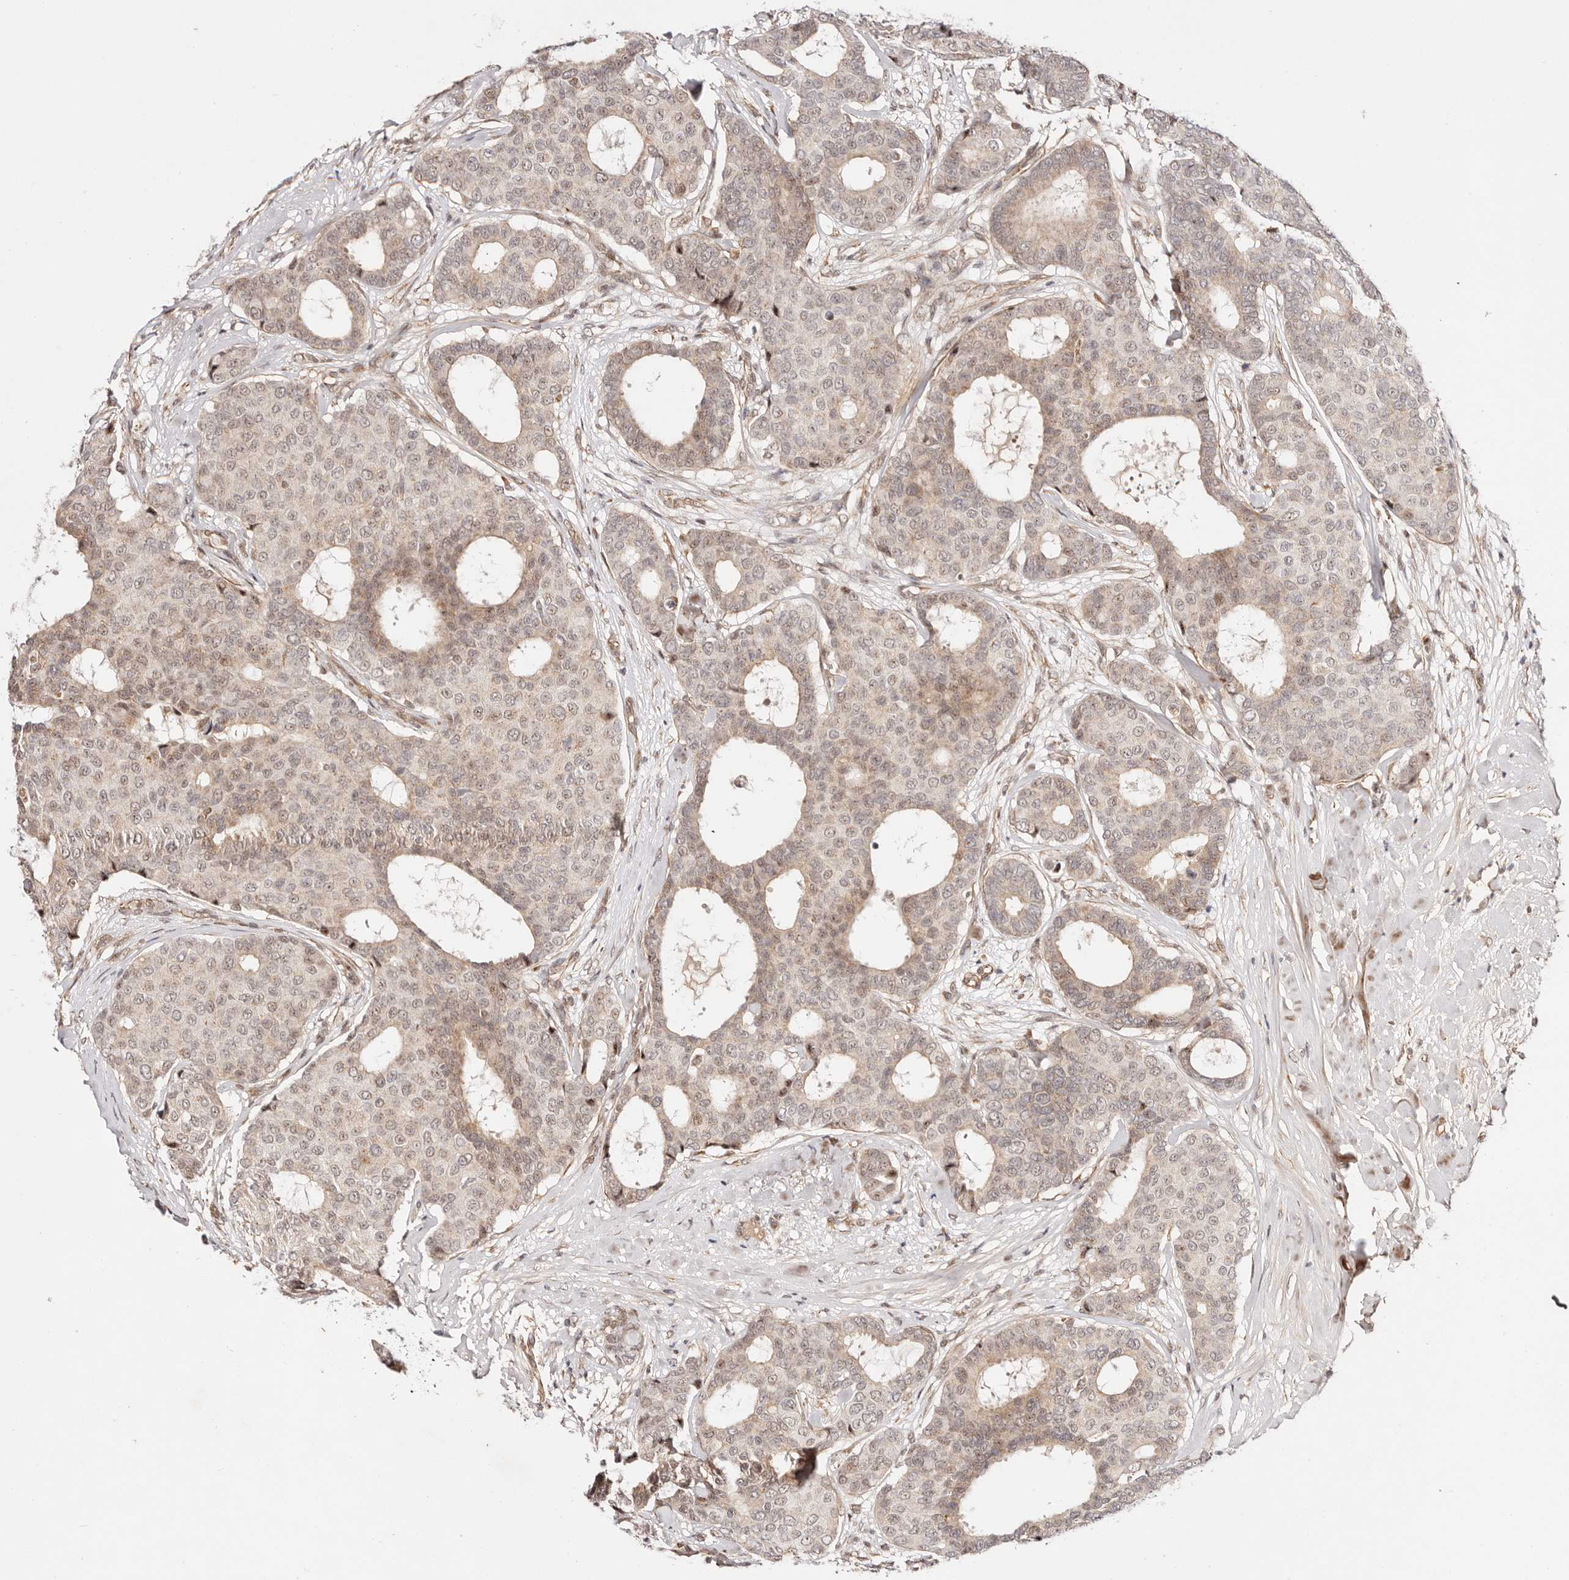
{"staining": {"intensity": "weak", "quantity": "25%-75%", "location": "nuclear"}, "tissue": "breast cancer", "cell_type": "Tumor cells", "image_type": "cancer", "snomed": [{"axis": "morphology", "description": "Duct carcinoma"}, {"axis": "topography", "description": "Breast"}], "caption": "Human breast cancer stained with a protein marker exhibits weak staining in tumor cells.", "gene": "WRN", "patient": {"sex": "female", "age": 75}}